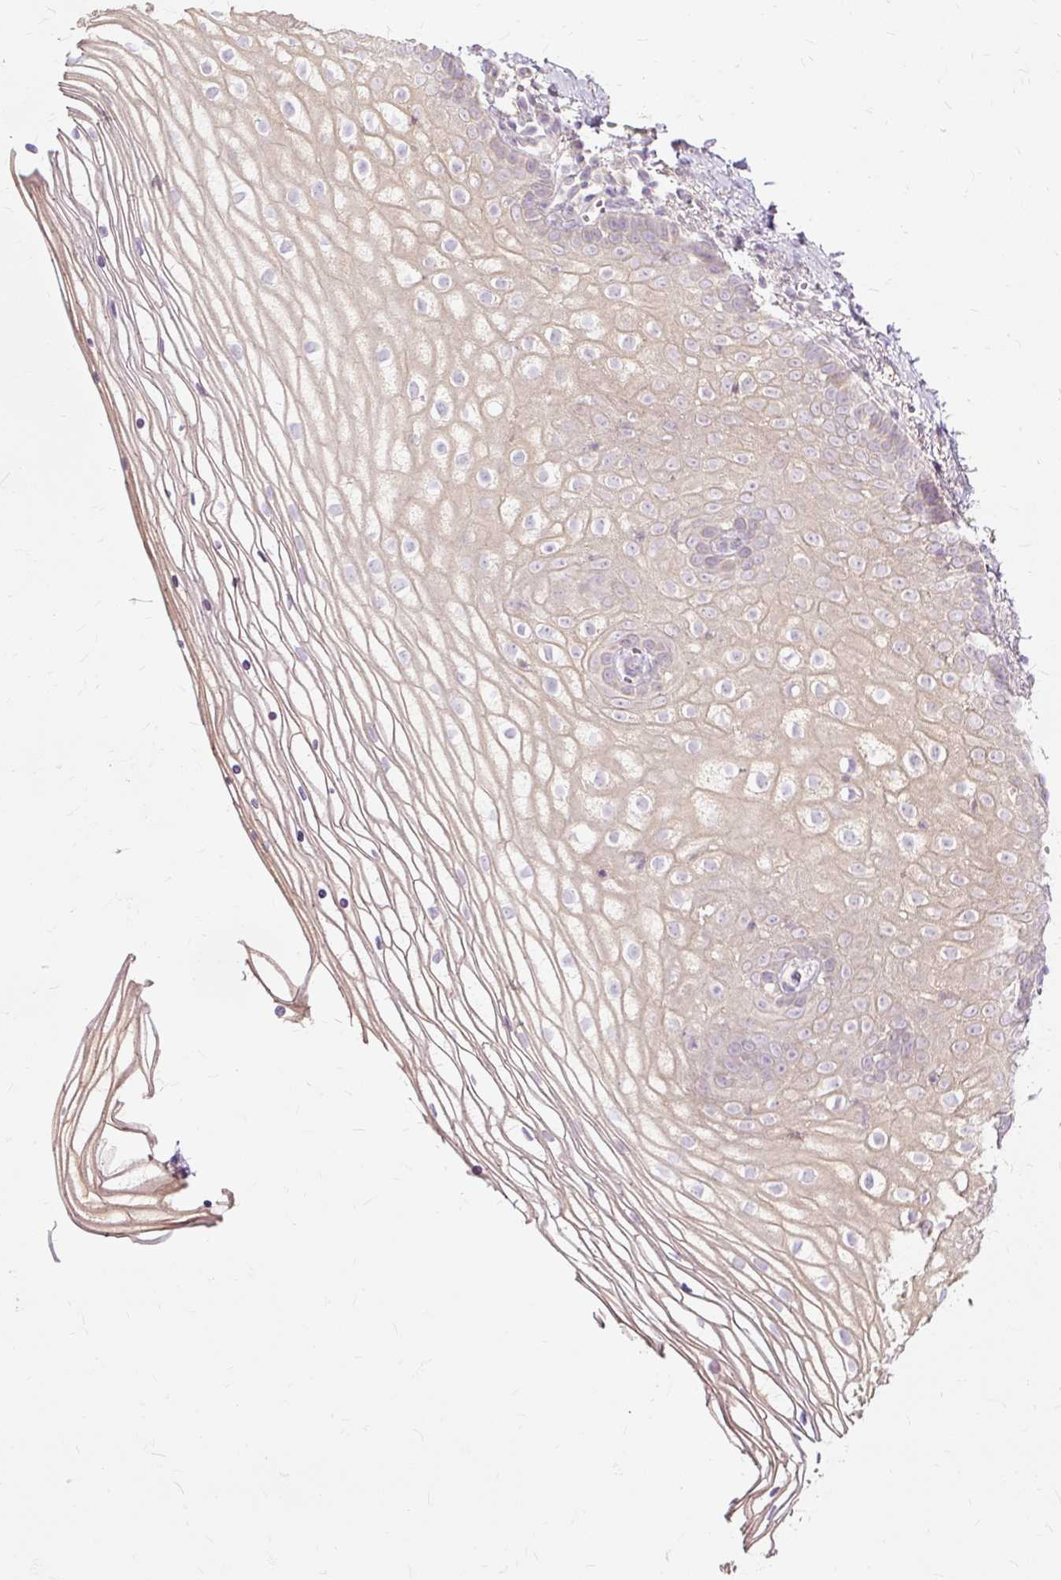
{"staining": {"intensity": "weak", "quantity": "<25%", "location": "cytoplasmic/membranous"}, "tissue": "vagina", "cell_type": "Squamous epithelial cells", "image_type": "normal", "snomed": [{"axis": "morphology", "description": "Normal tissue, NOS"}, {"axis": "topography", "description": "Vagina"}], "caption": "Immunohistochemistry (IHC) micrograph of unremarkable vagina: human vagina stained with DAB (3,3'-diaminobenzidine) exhibits no significant protein staining in squamous epithelial cells.", "gene": "TSPAN8", "patient": {"sex": "female", "age": 56}}